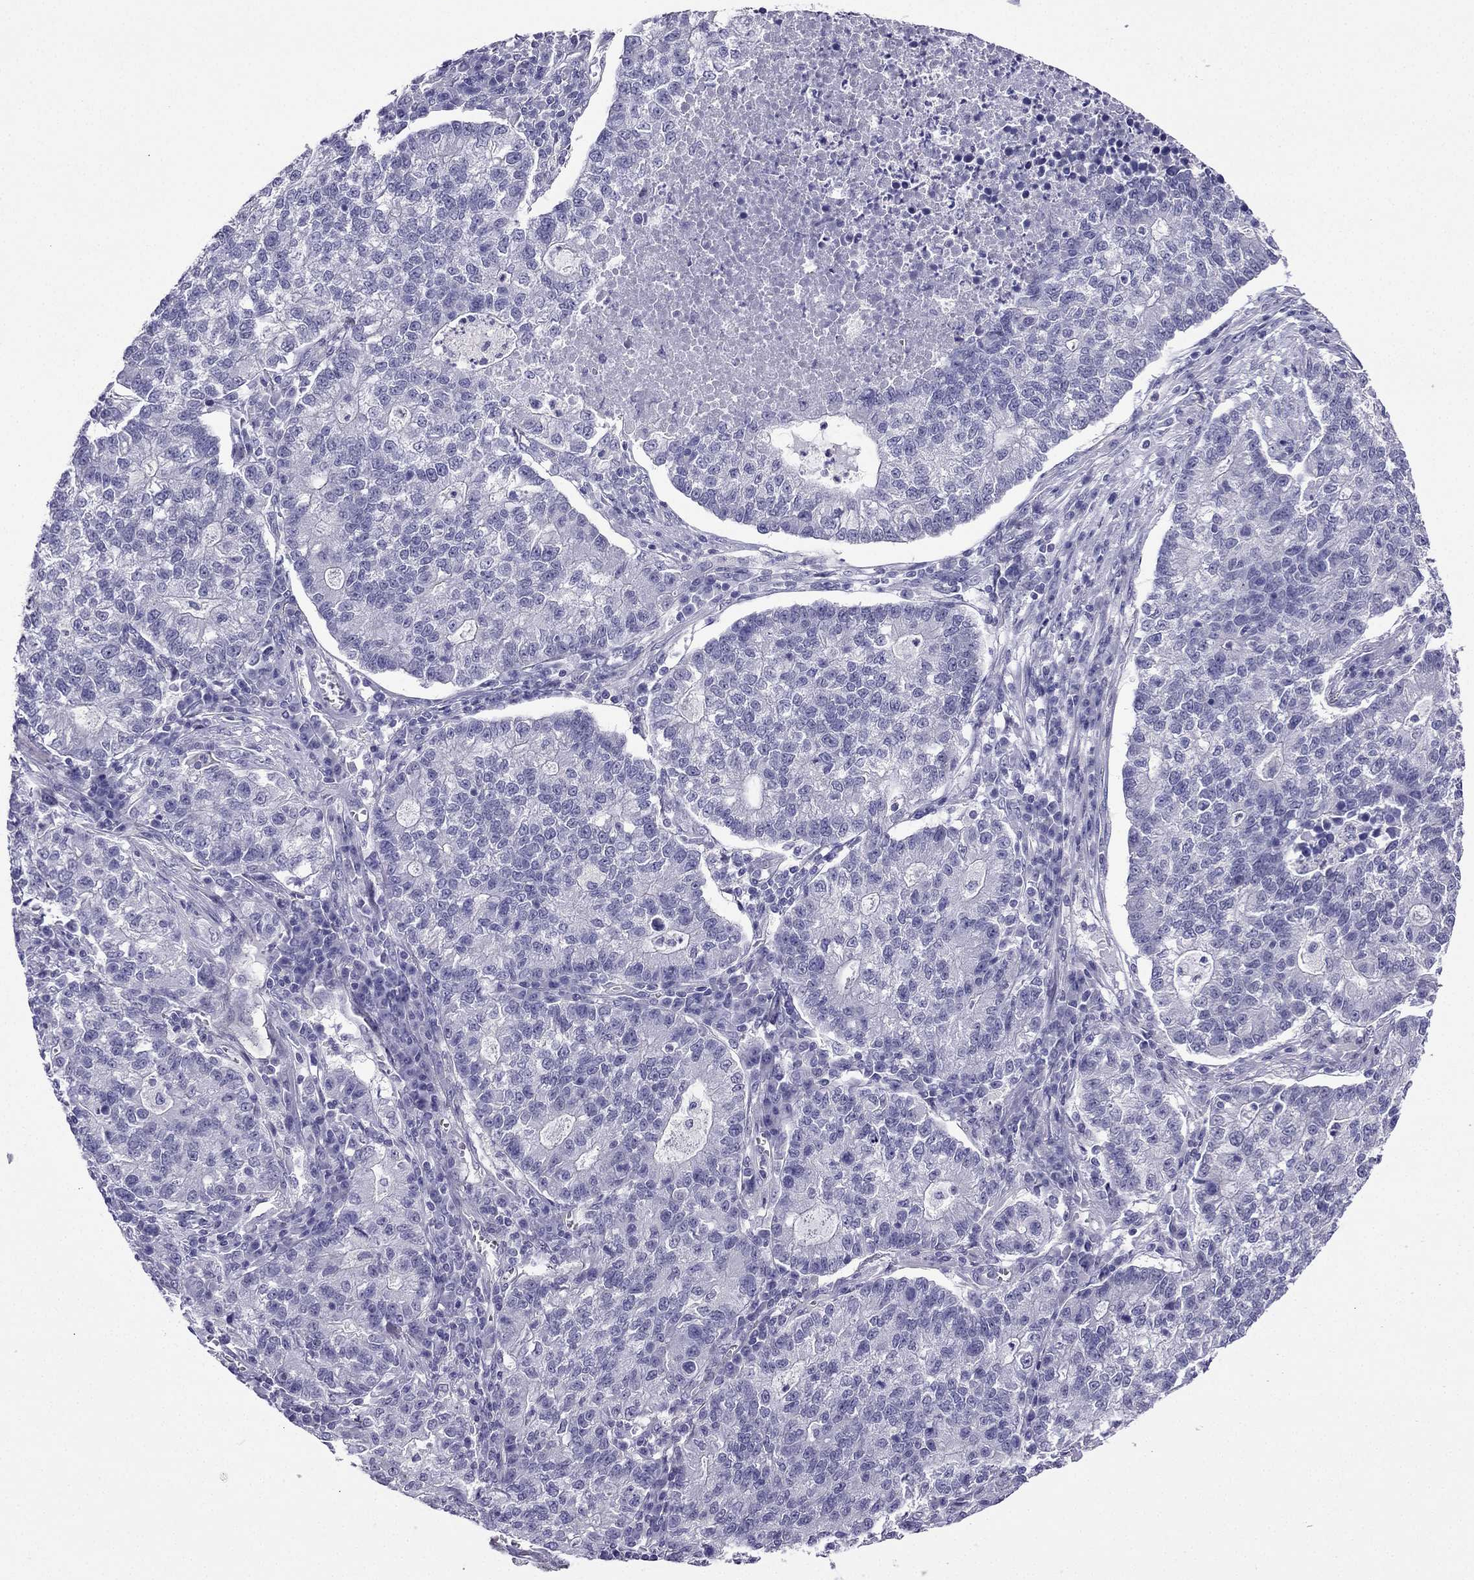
{"staining": {"intensity": "negative", "quantity": "none", "location": "none"}, "tissue": "lung cancer", "cell_type": "Tumor cells", "image_type": "cancer", "snomed": [{"axis": "morphology", "description": "Adenocarcinoma, NOS"}, {"axis": "topography", "description": "Lung"}], "caption": "Lung adenocarcinoma was stained to show a protein in brown. There is no significant staining in tumor cells. (DAB IHC, high magnification).", "gene": "KCNJ10", "patient": {"sex": "male", "age": 57}}